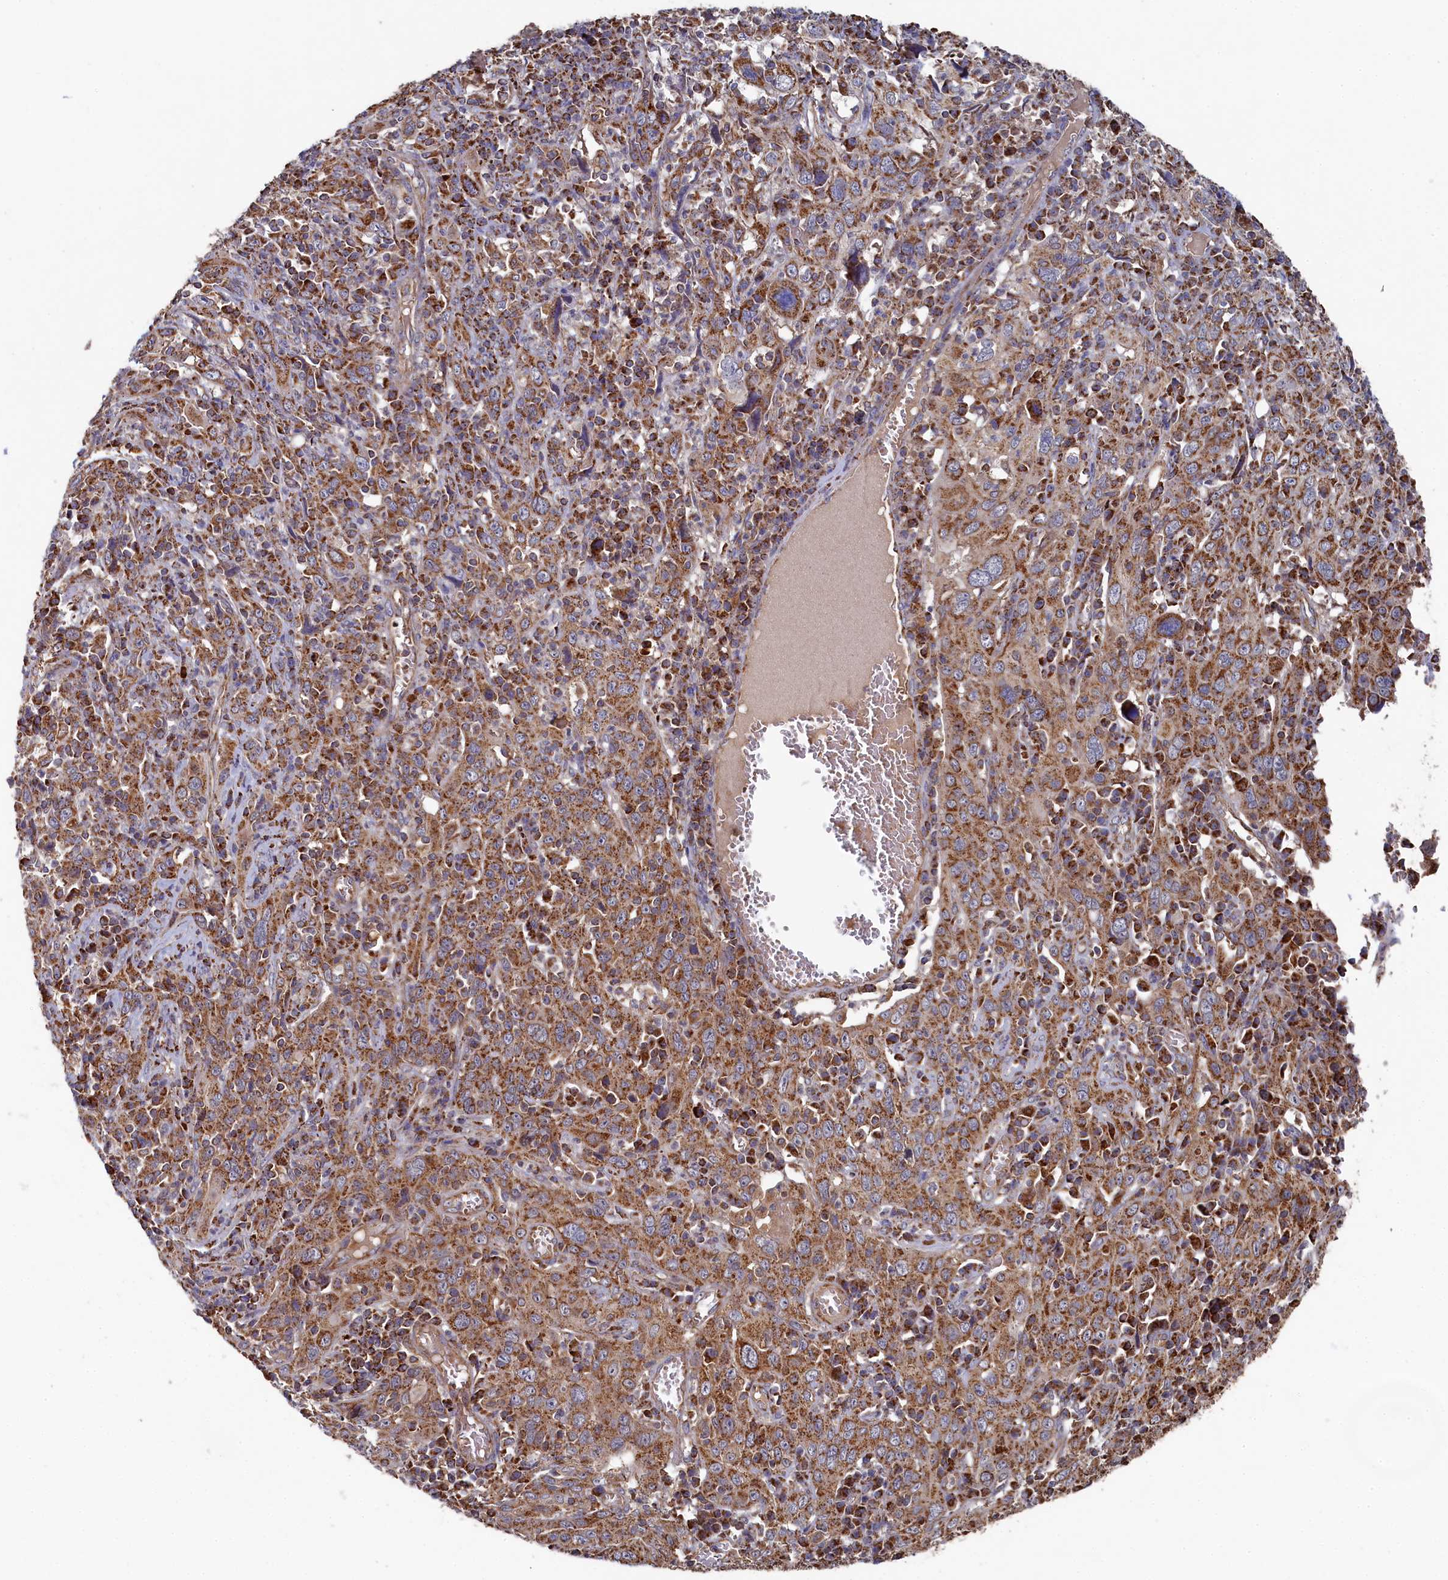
{"staining": {"intensity": "moderate", "quantity": ">75%", "location": "cytoplasmic/membranous"}, "tissue": "cervical cancer", "cell_type": "Tumor cells", "image_type": "cancer", "snomed": [{"axis": "morphology", "description": "Squamous cell carcinoma, NOS"}, {"axis": "topography", "description": "Cervix"}], "caption": "This photomicrograph exhibits immunohistochemistry staining of human cervical cancer, with medium moderate cytoplasmic/membranous expression in about >75% of tumor cells.", "gene": "HAUS2", "patient": {"sex": "female", "age": 46}}